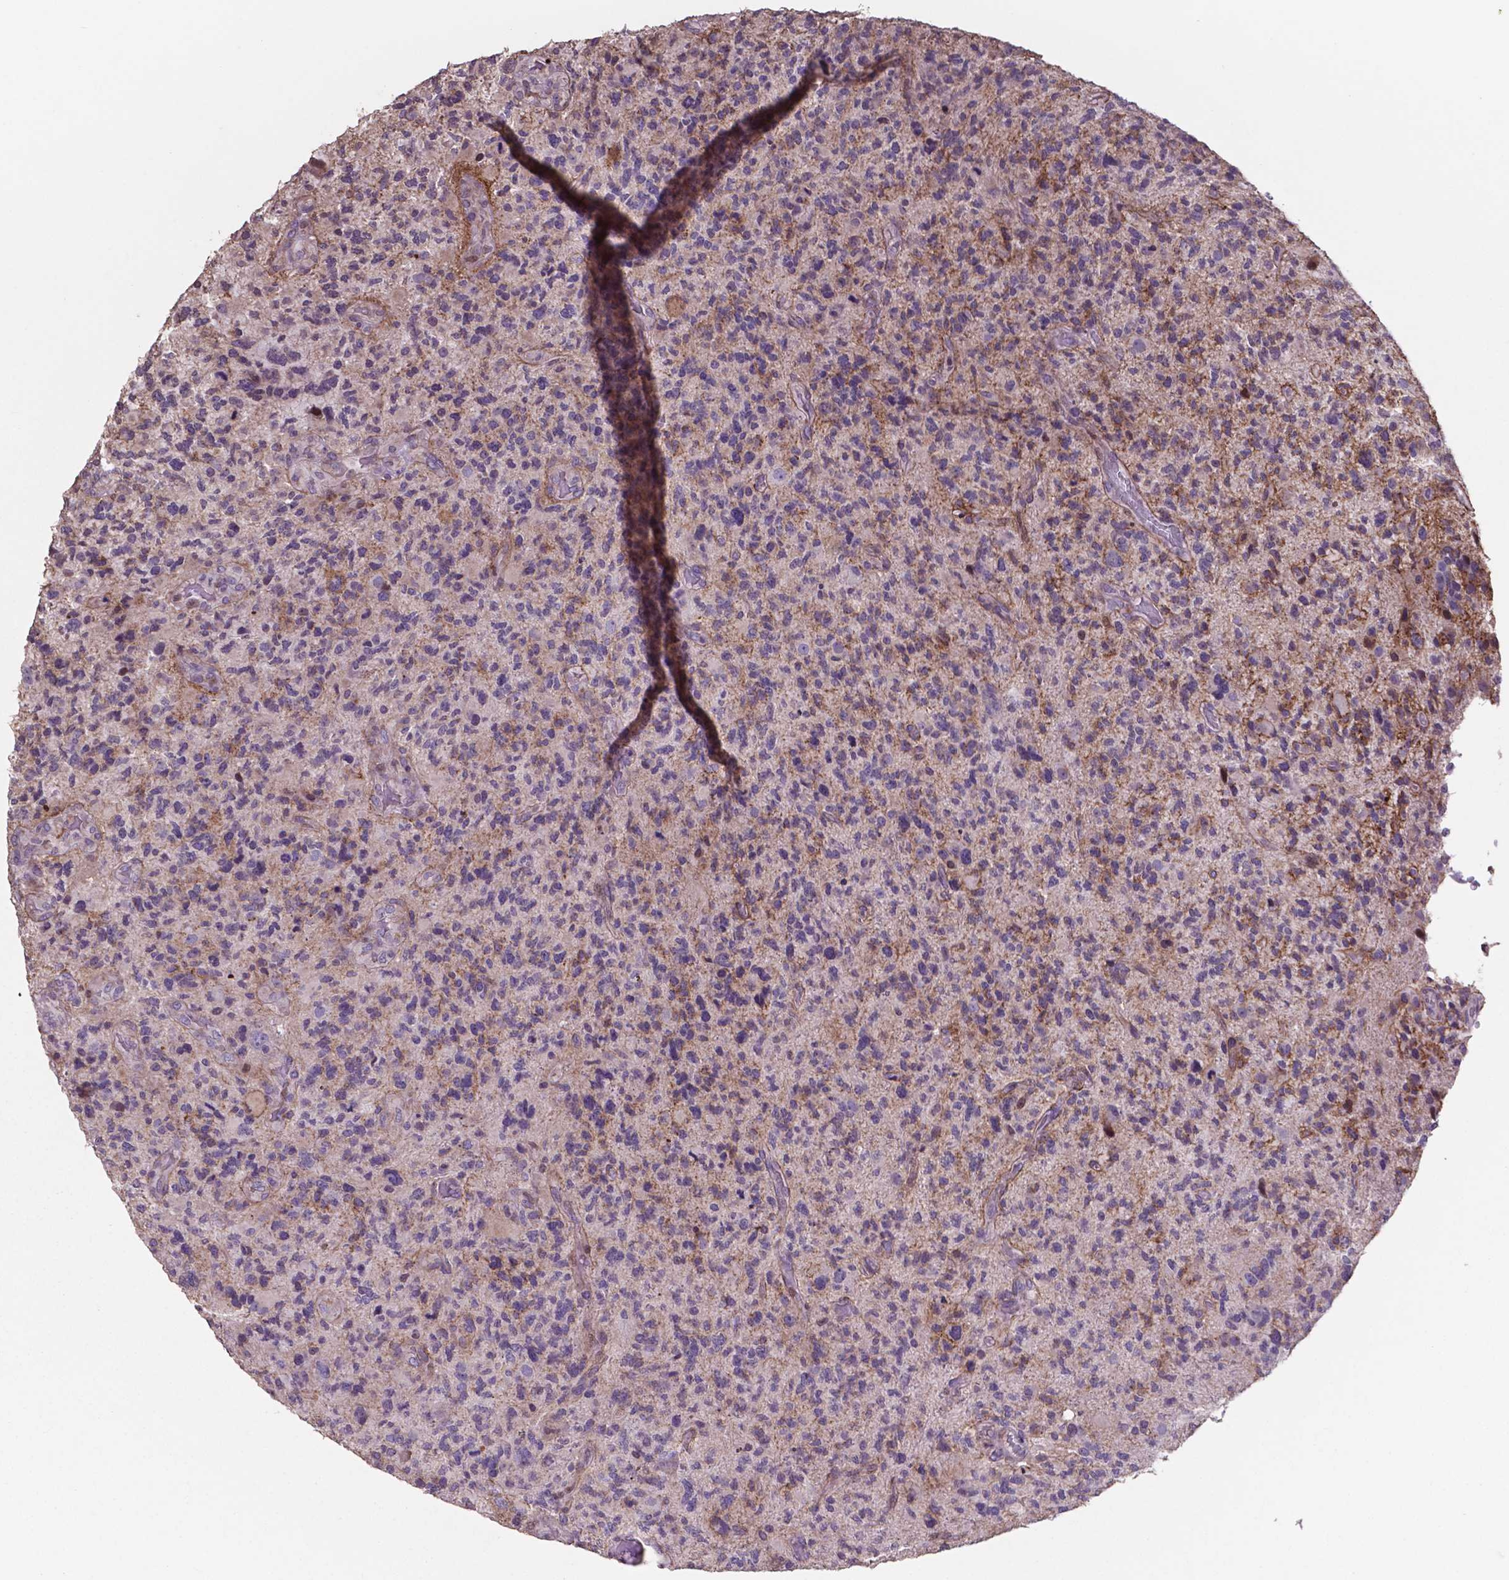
{"staining": {"intensity": "negative", "quantity": "none", "location": "none"}, "tissue": "glioma", "cell_type": "Tumor cells", "image_type": "cancer", "snomed": [{"axis": "morphology", "description": "Glioma, malignant, High grade"}, {"axis": "topography", "description": "Brain"}], "caption": "Immunohistochemistry histopathology image of human glioma stained for a protein (brown), which displays no staining in tumor cells.", "gene": "MLC1", "patient": {"sex": "female", "age": 71}}